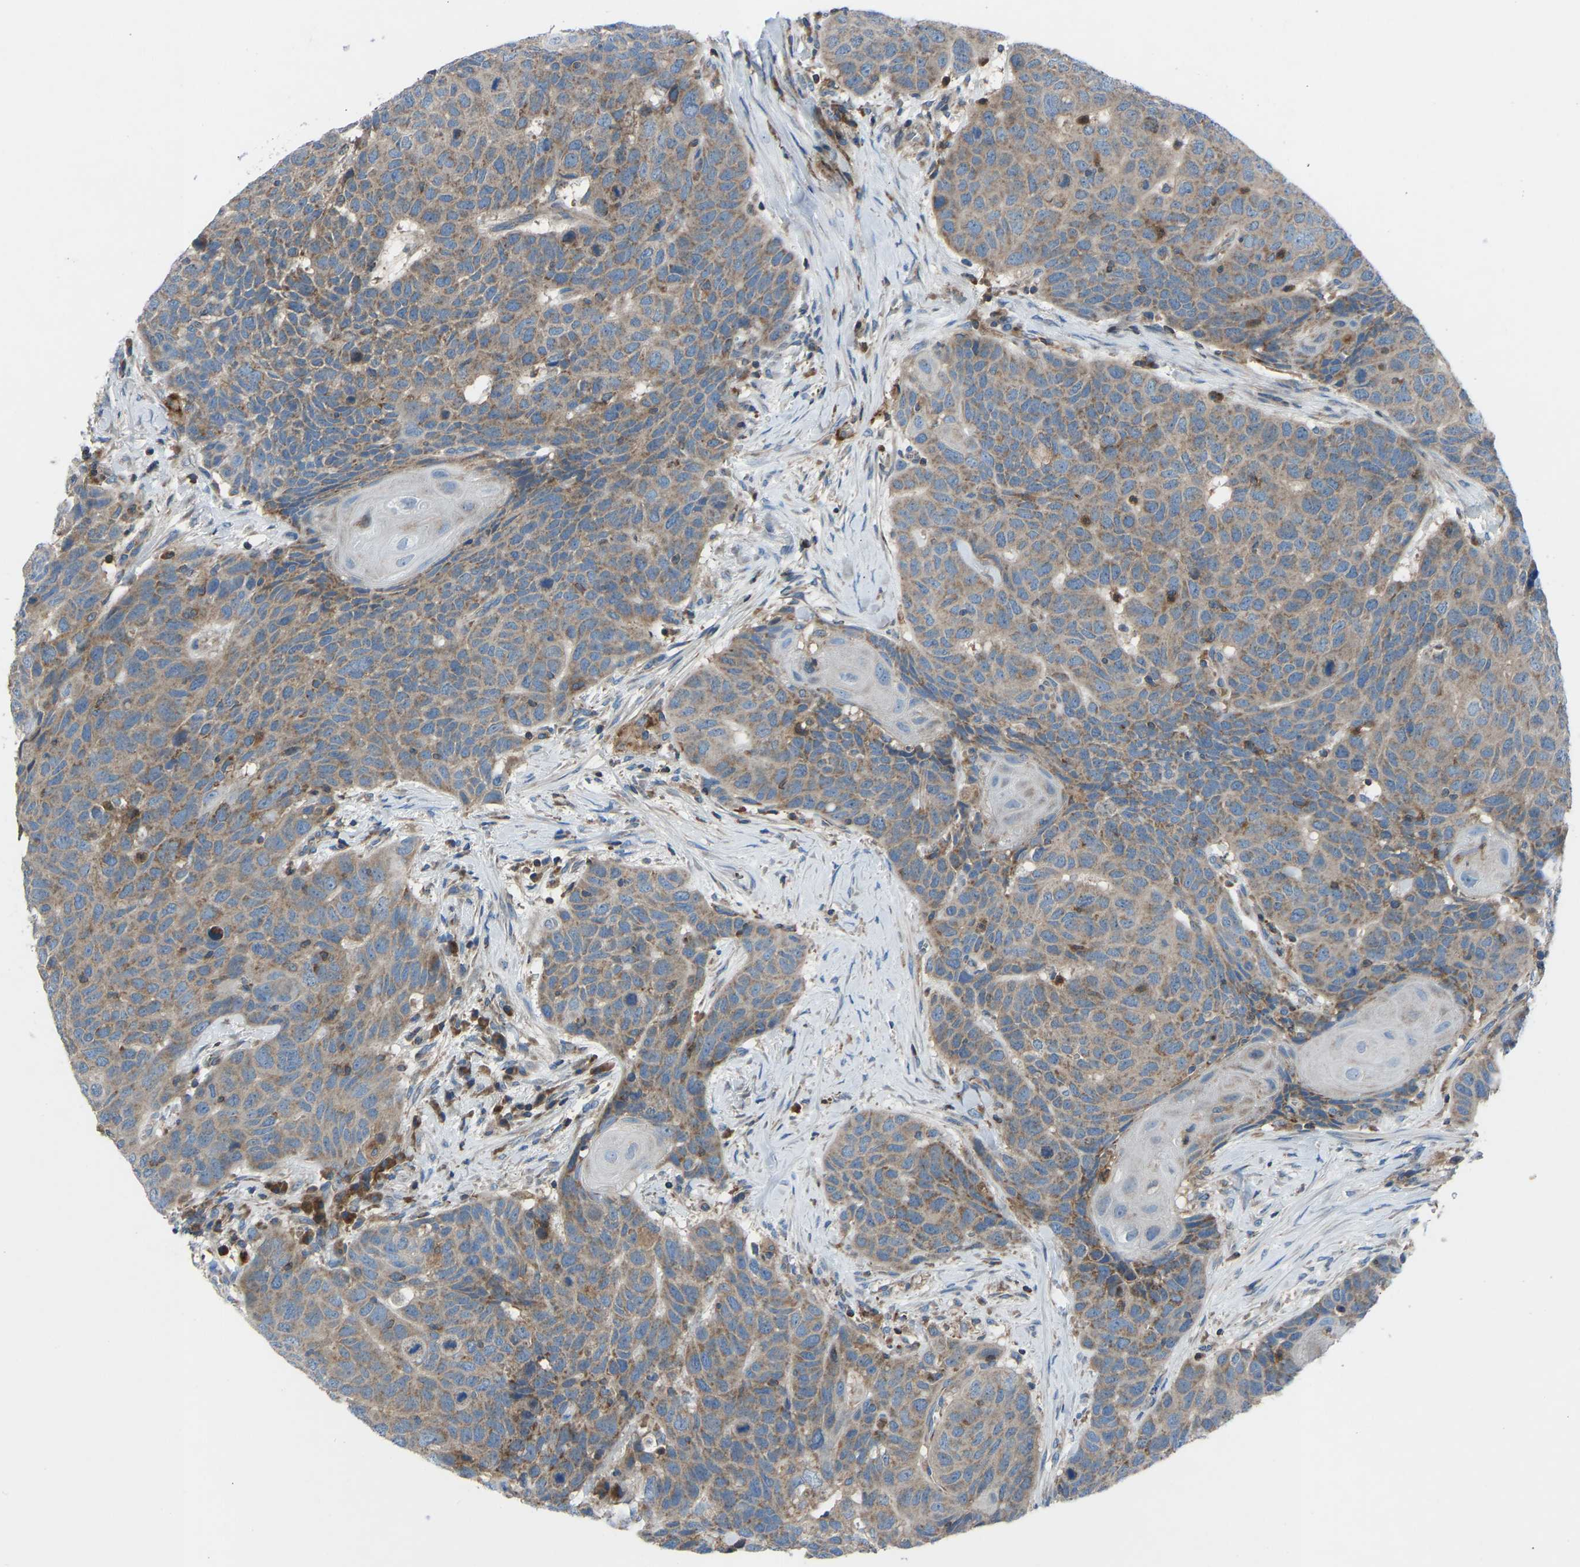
{"staining": {"intensity": "weak", "quantity": ">75%", "location": "cytoplasmic/membranous"}, "tissue": "head and neck cancer", "cell_type": "Tumor cells", "image_type": "cancer", "snomed": [{"axis": "morphology", "description": "Squamous cell carcinoma, NOS"}, {"axis": "topography", "description": "Head-Neck"}], "caption": "Immunohistochemistry image of human head and neck squamous cell carcinoma stained for a protein (brown), which shows low levels of weak cytoplasmic/membranous staining in about >75% of tumor cells.", "gene": "GRK6", "patient": {"sex": "male", "age": 66}}